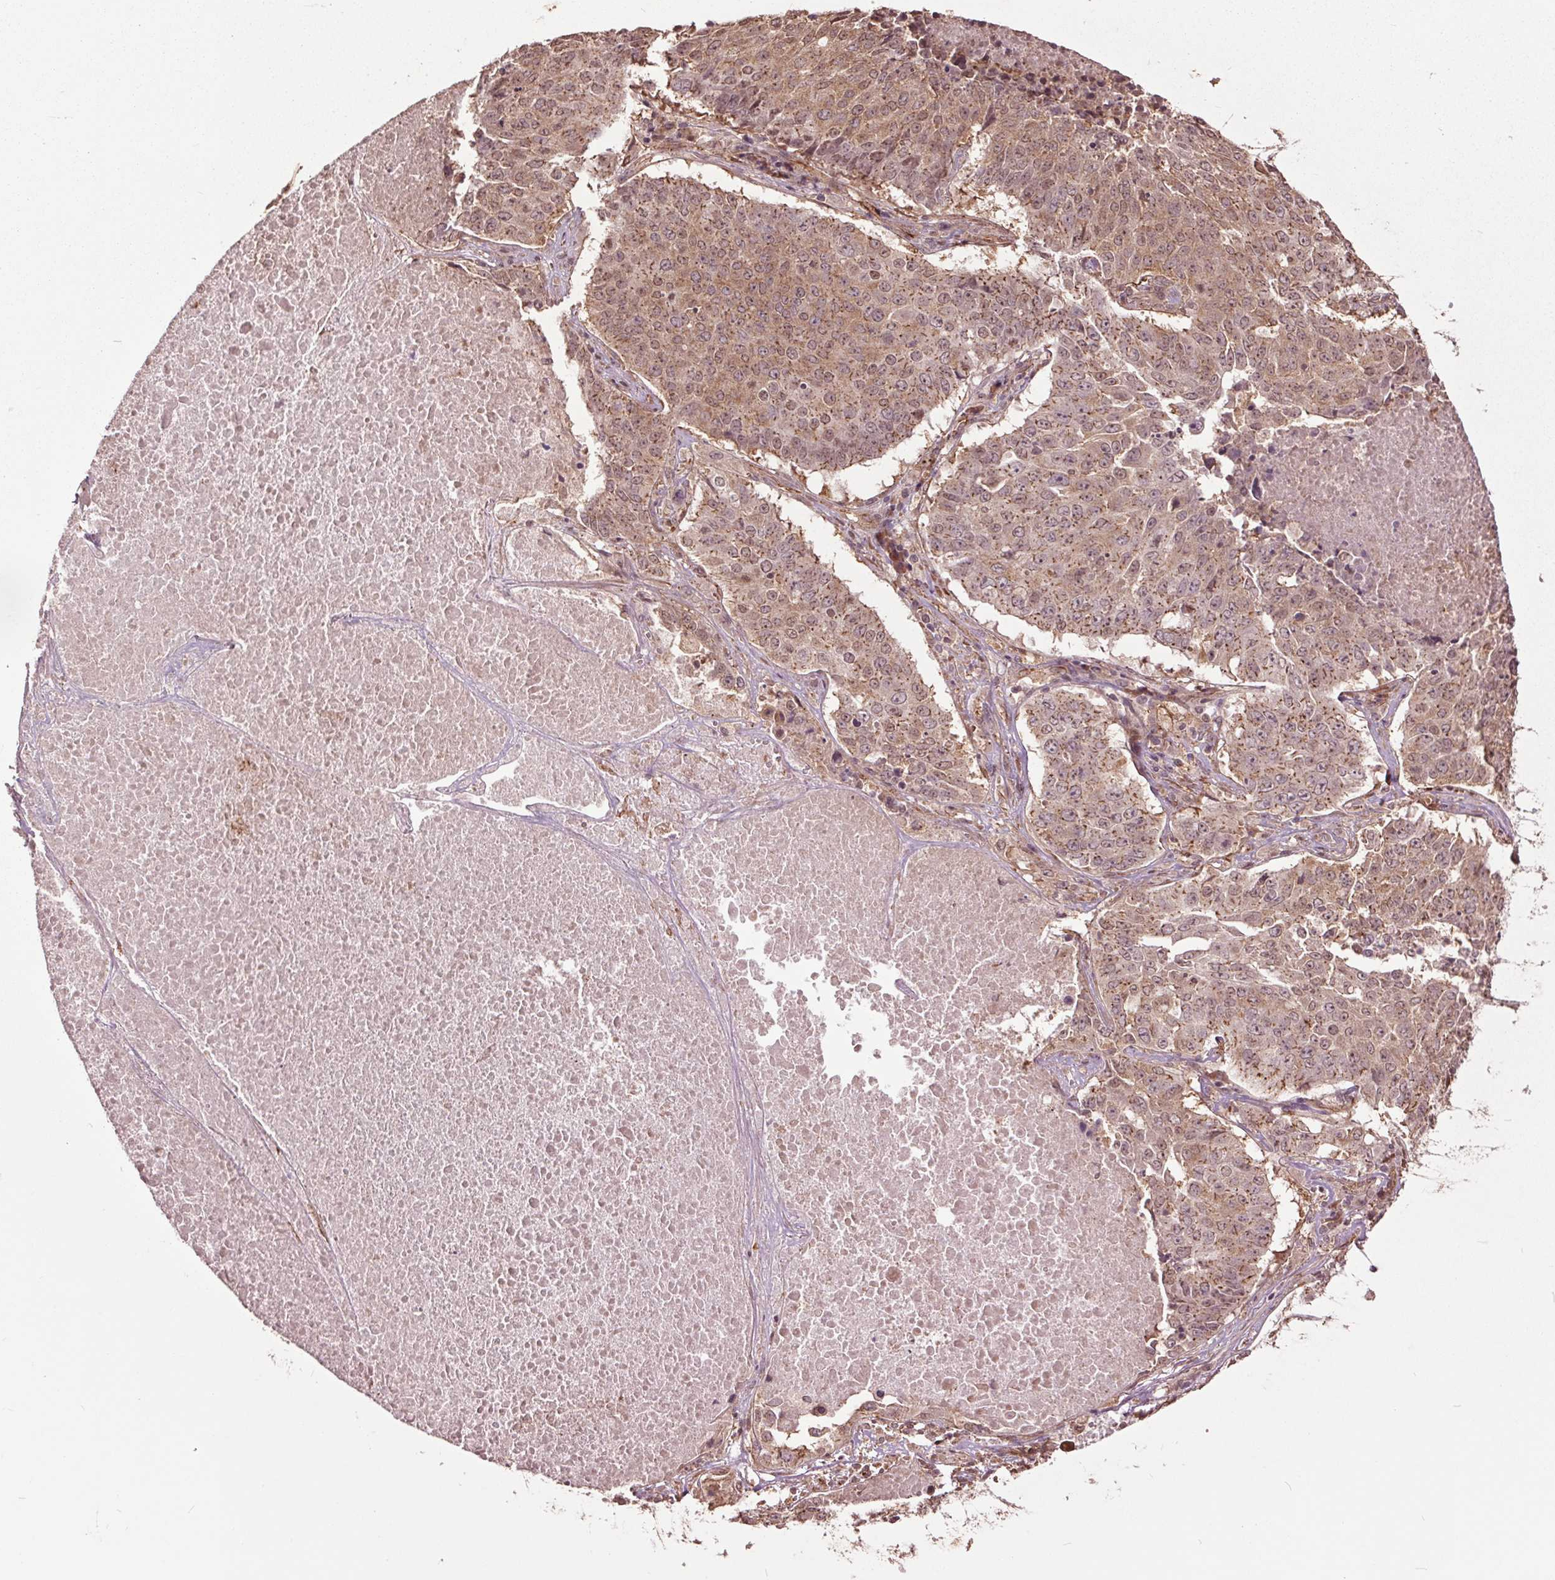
{"staining": {"intensity": "moderate", "quantity": ">75%", "location": "cytoplasmic/membranous,nuclear"}, "tissue": "lung cancer", "cell_type": "Tumor cells", "image_type": "cancer", "snomed": [{"axis": "morphology", "description": "Normal tissue, NOS"}, {"axis": "morphology", "description": "Squamous cell carcinoma, NOS"}, {"axis": "topography", "description": "Bronchus"}, {"axis": "topography", "description": "Lung"}], "caption": "Squamous cell carcinoma (lung) tissue exhibits moderate cytoplasmic/membranous and nuclear staining in approximately >75% of tumor cells", "gene": "CEP95", "patient": {"sex": "male", "age": 64}}